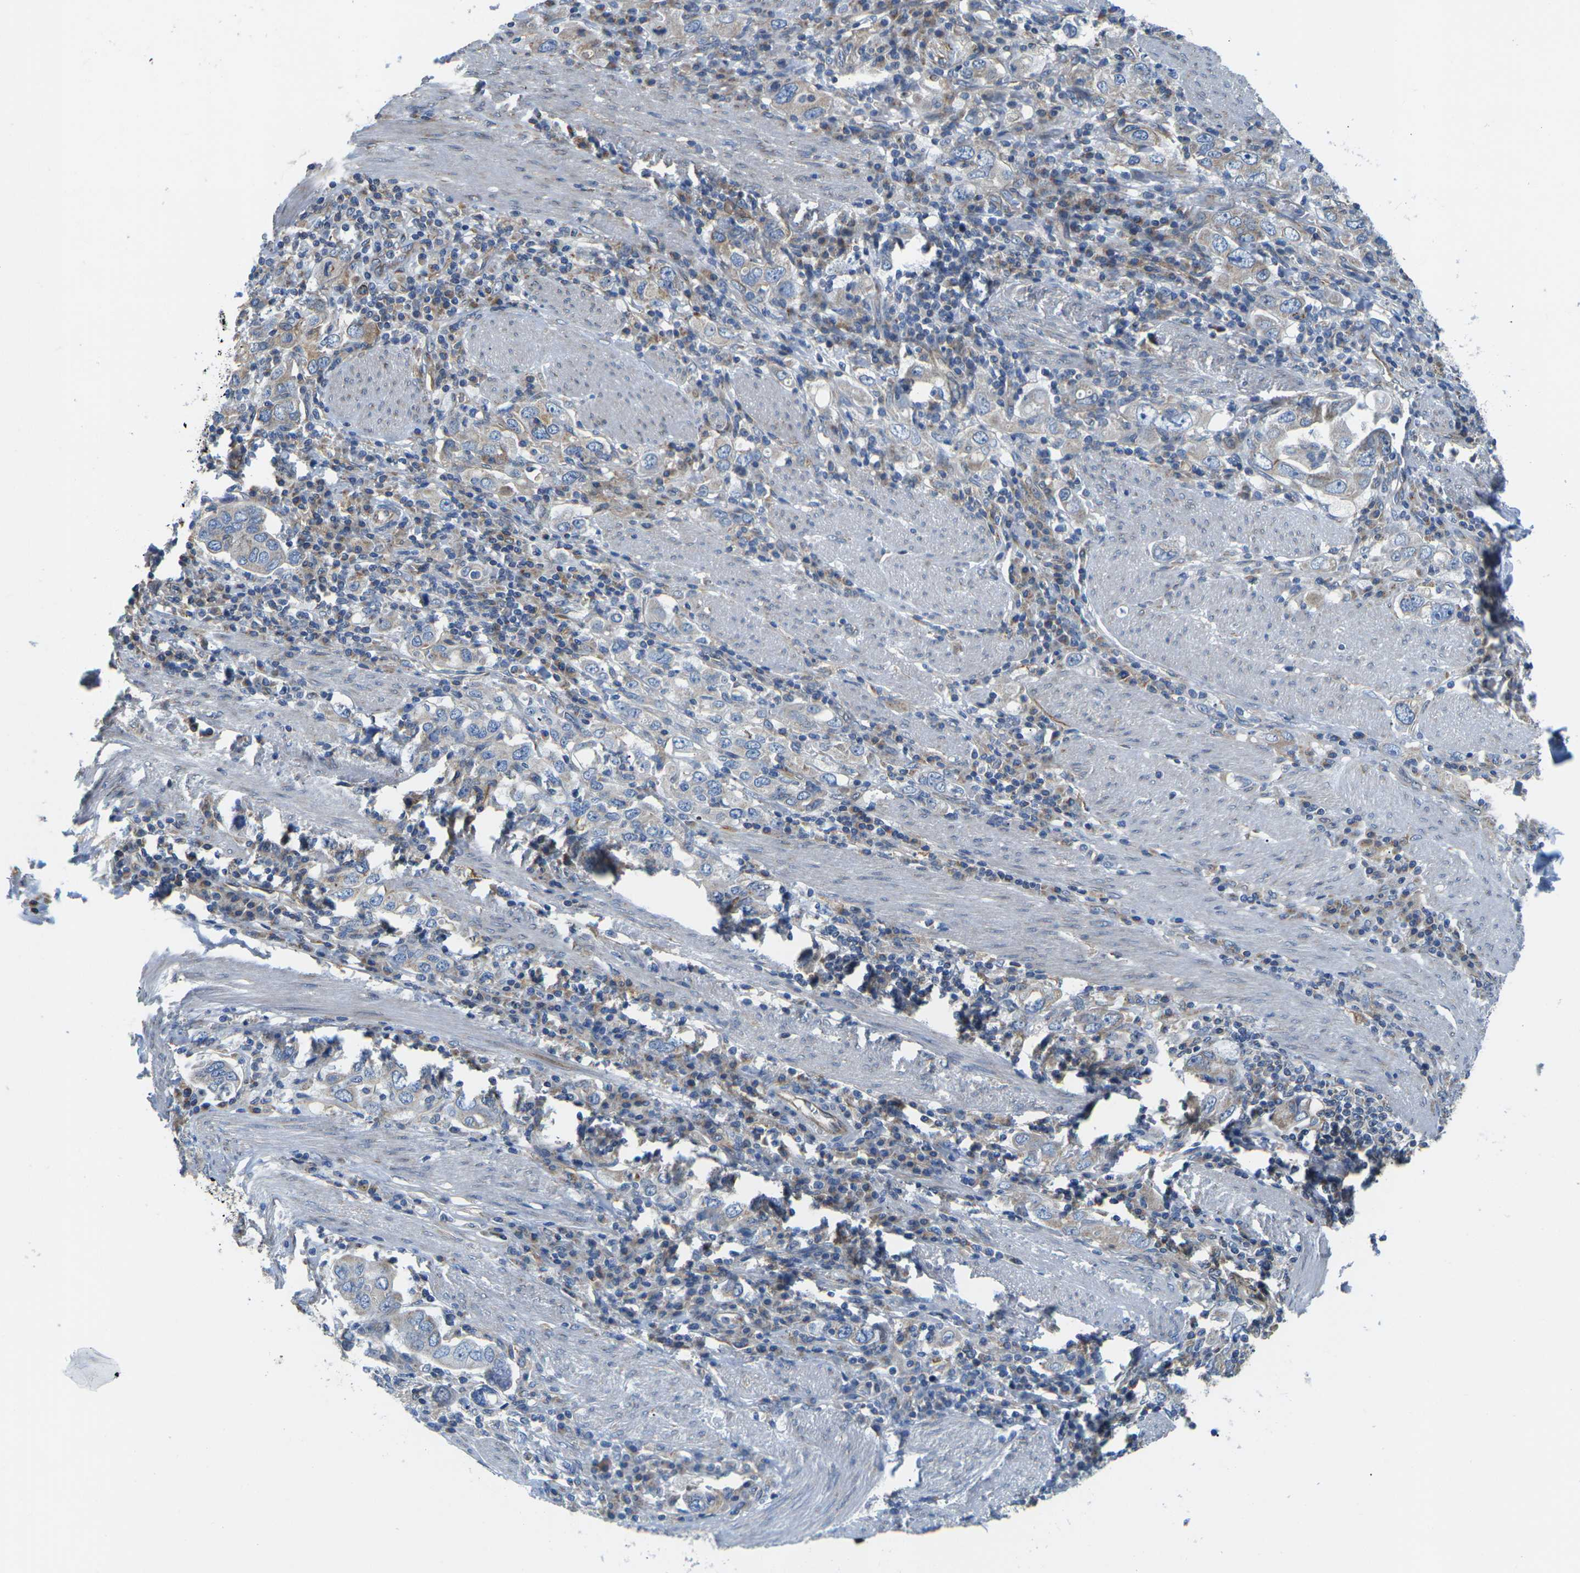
{"staining": {"intensity": "weak", "quantity": "<25%", "location": "cytoplasmic/membranous"}, "tissue": "stomach cancer", "cell_type": "Tumor cells", "image_type": "cancer", "snomed": [{"axis": "morphology", "description": "Adenocarcinoma, NOS"}, {"axis": "topography", "description": "Stomach, upper"}], "caption": "High magnification brightfield microscopy of stomach cancer (adenocarcinoma) stained with DAB (3,3'-diaminobenzidine) (brown) and counterstained with hematoxylin (blue): tumor cells show no significant staining.", "gene": "TMEFF2", "patient": {"sex": "male", "age": 62}}